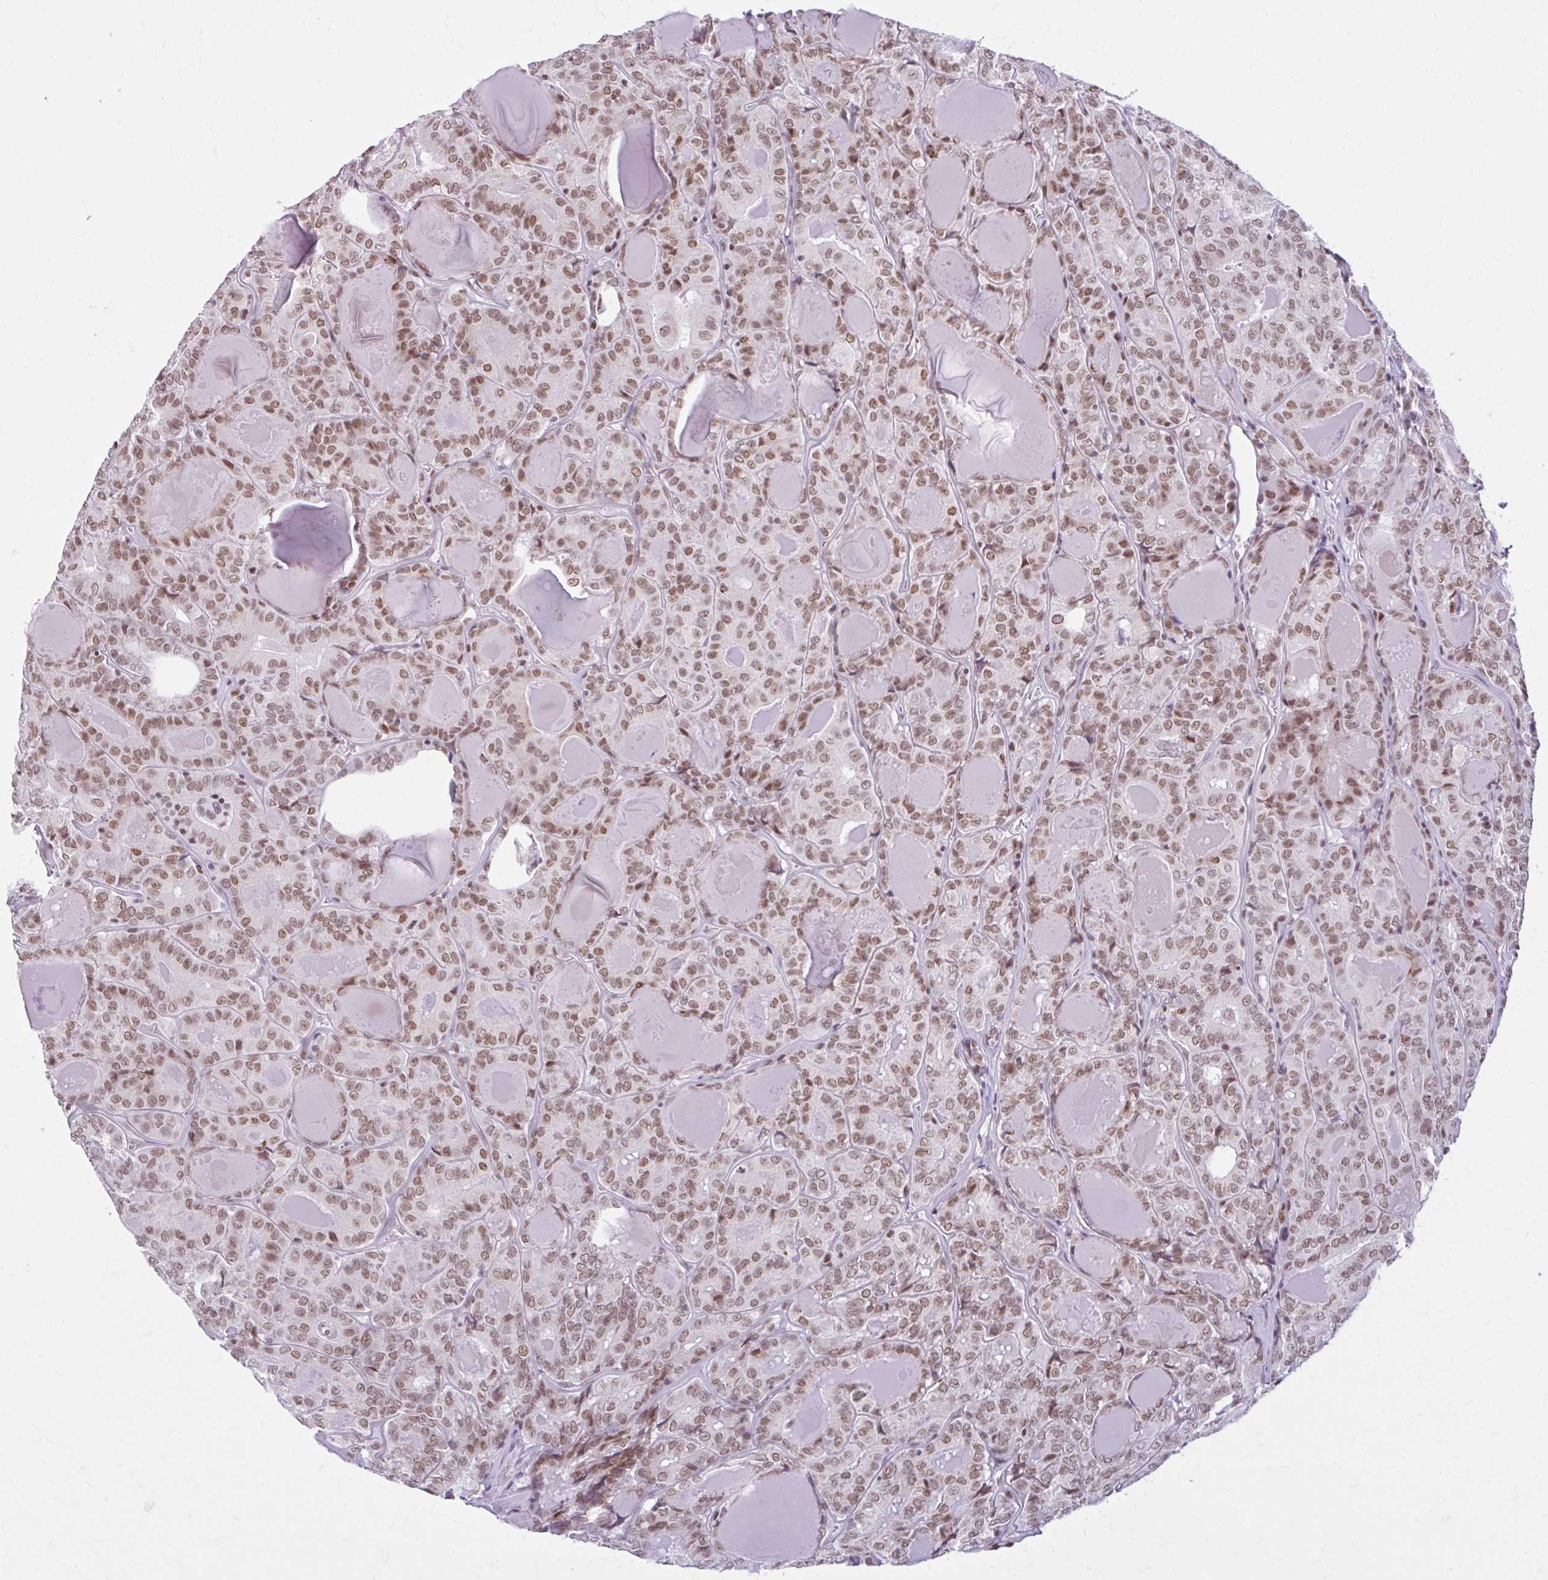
{"staining": {"intensity": "moderate", "quantity": ">75%", "location": "nuclear"}, "tissue": "thyroid cancer", "cell_type": "Tumor cells", "image_type": "cancer", "snomed": [{"axis": "morphology", "description": "Papillary adenocarcinoma, NOS"}, {"axis": "topography", "description": "Thyroid gland"}], "caption": "Immunohistochemistry (IHC) (DAB) staining of human thyroid cancer (papillary adenocarcinoma) demonstrates moderate nuclear protein staining in approximately >75% of tumor cells. The protein is stained brown, and the nuclei are stained in blue (DAB IHC with brightfield microscopy, high magnification).", "gene": "PABIR1", "patient": {"sex": "female", "age": 72}}